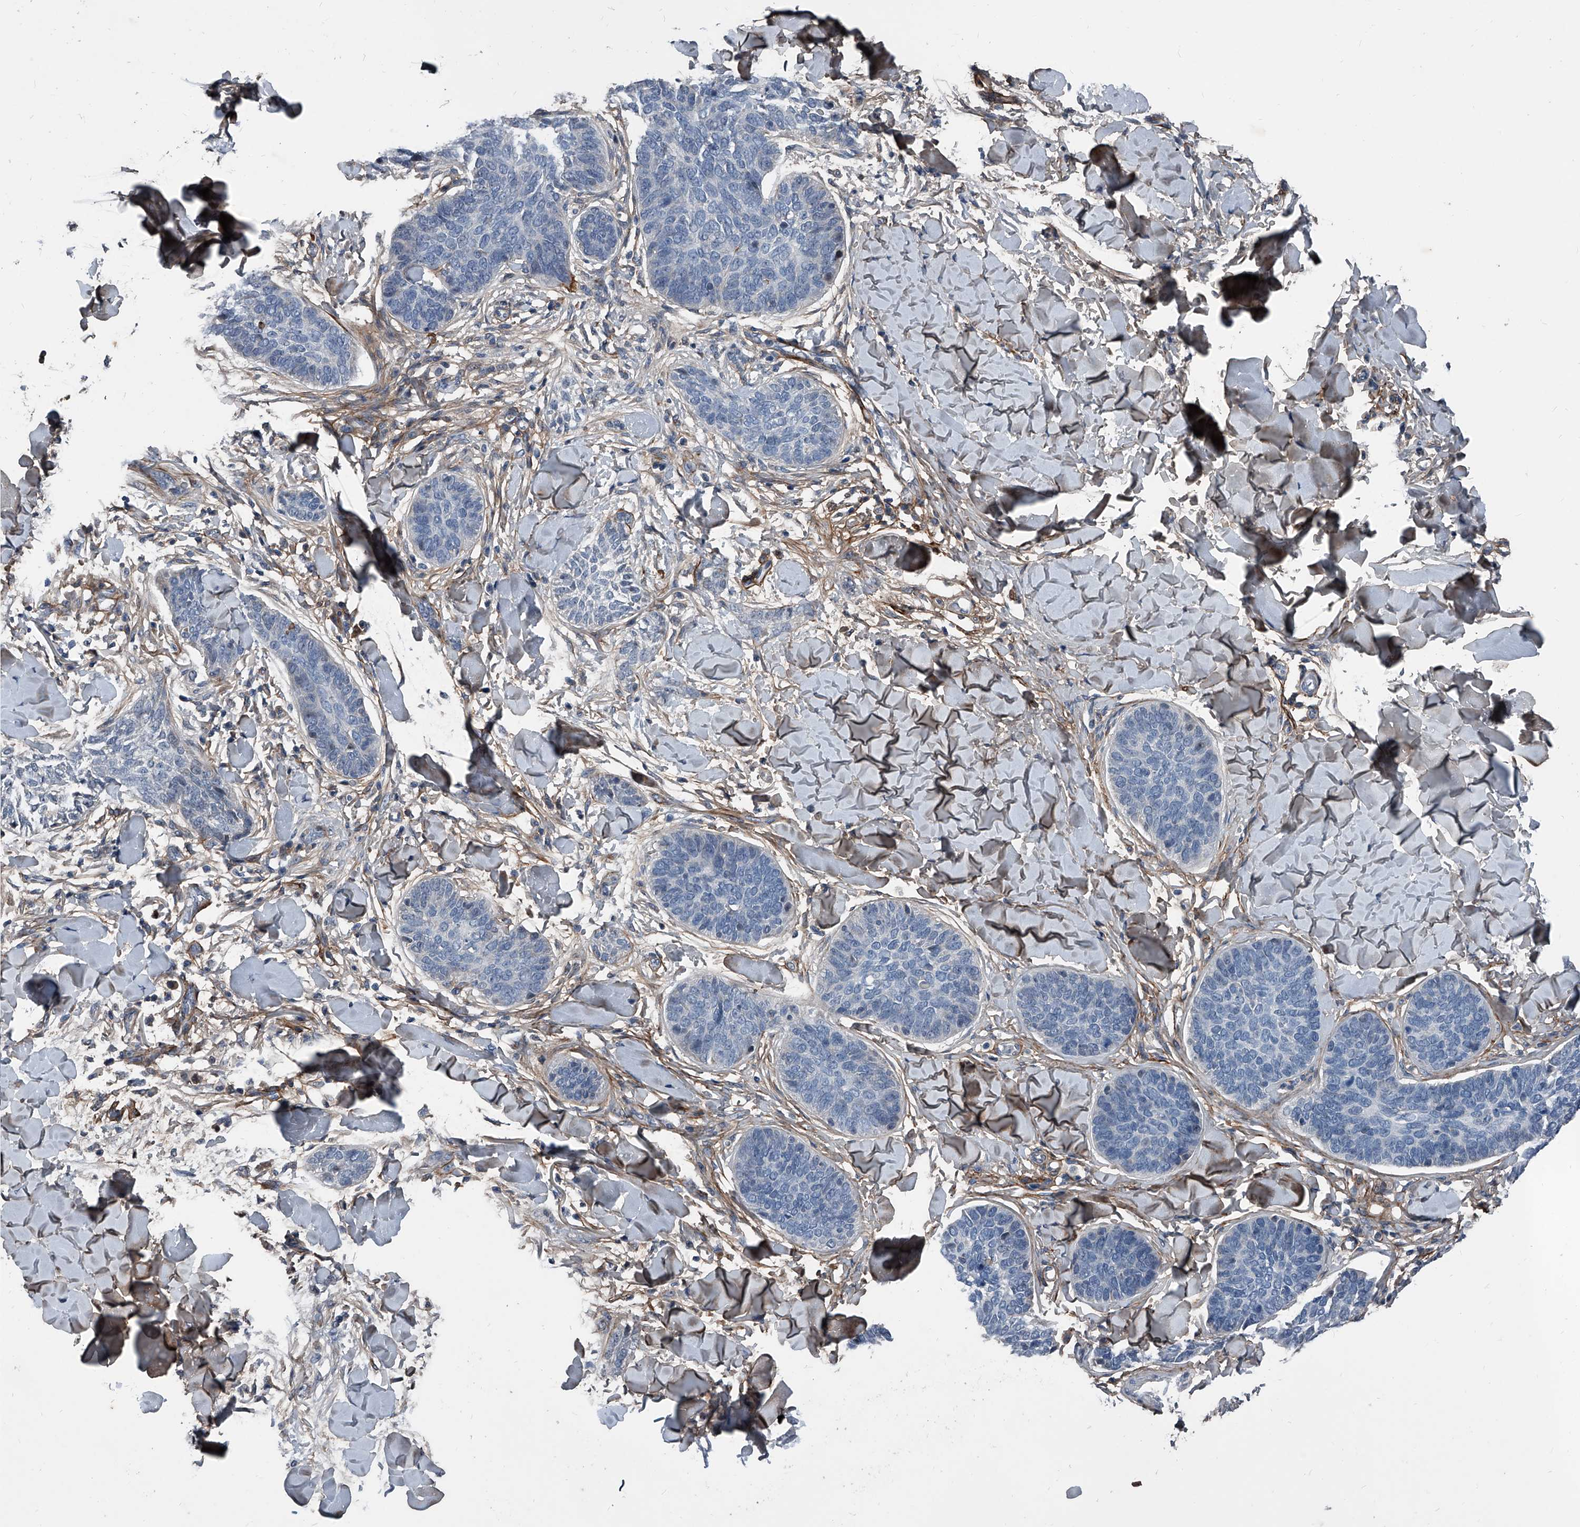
{"staining": {"intensity": "negative", "quantity": "none", "location": "none"}, "tissue": "skin cancer", "cell_type": "Tumor cells", "image_type": "cancer", "snomed": [{"axis": "morphology", "description": "Basal cell carcinoma"}, {"axis": "topography", "description": "Skin"}], "caption": "Tumor cells show no significant protein positivity in skin cancer.", "gene": "PHACTR1", "patient": {"sex": "male", "age": 85}}